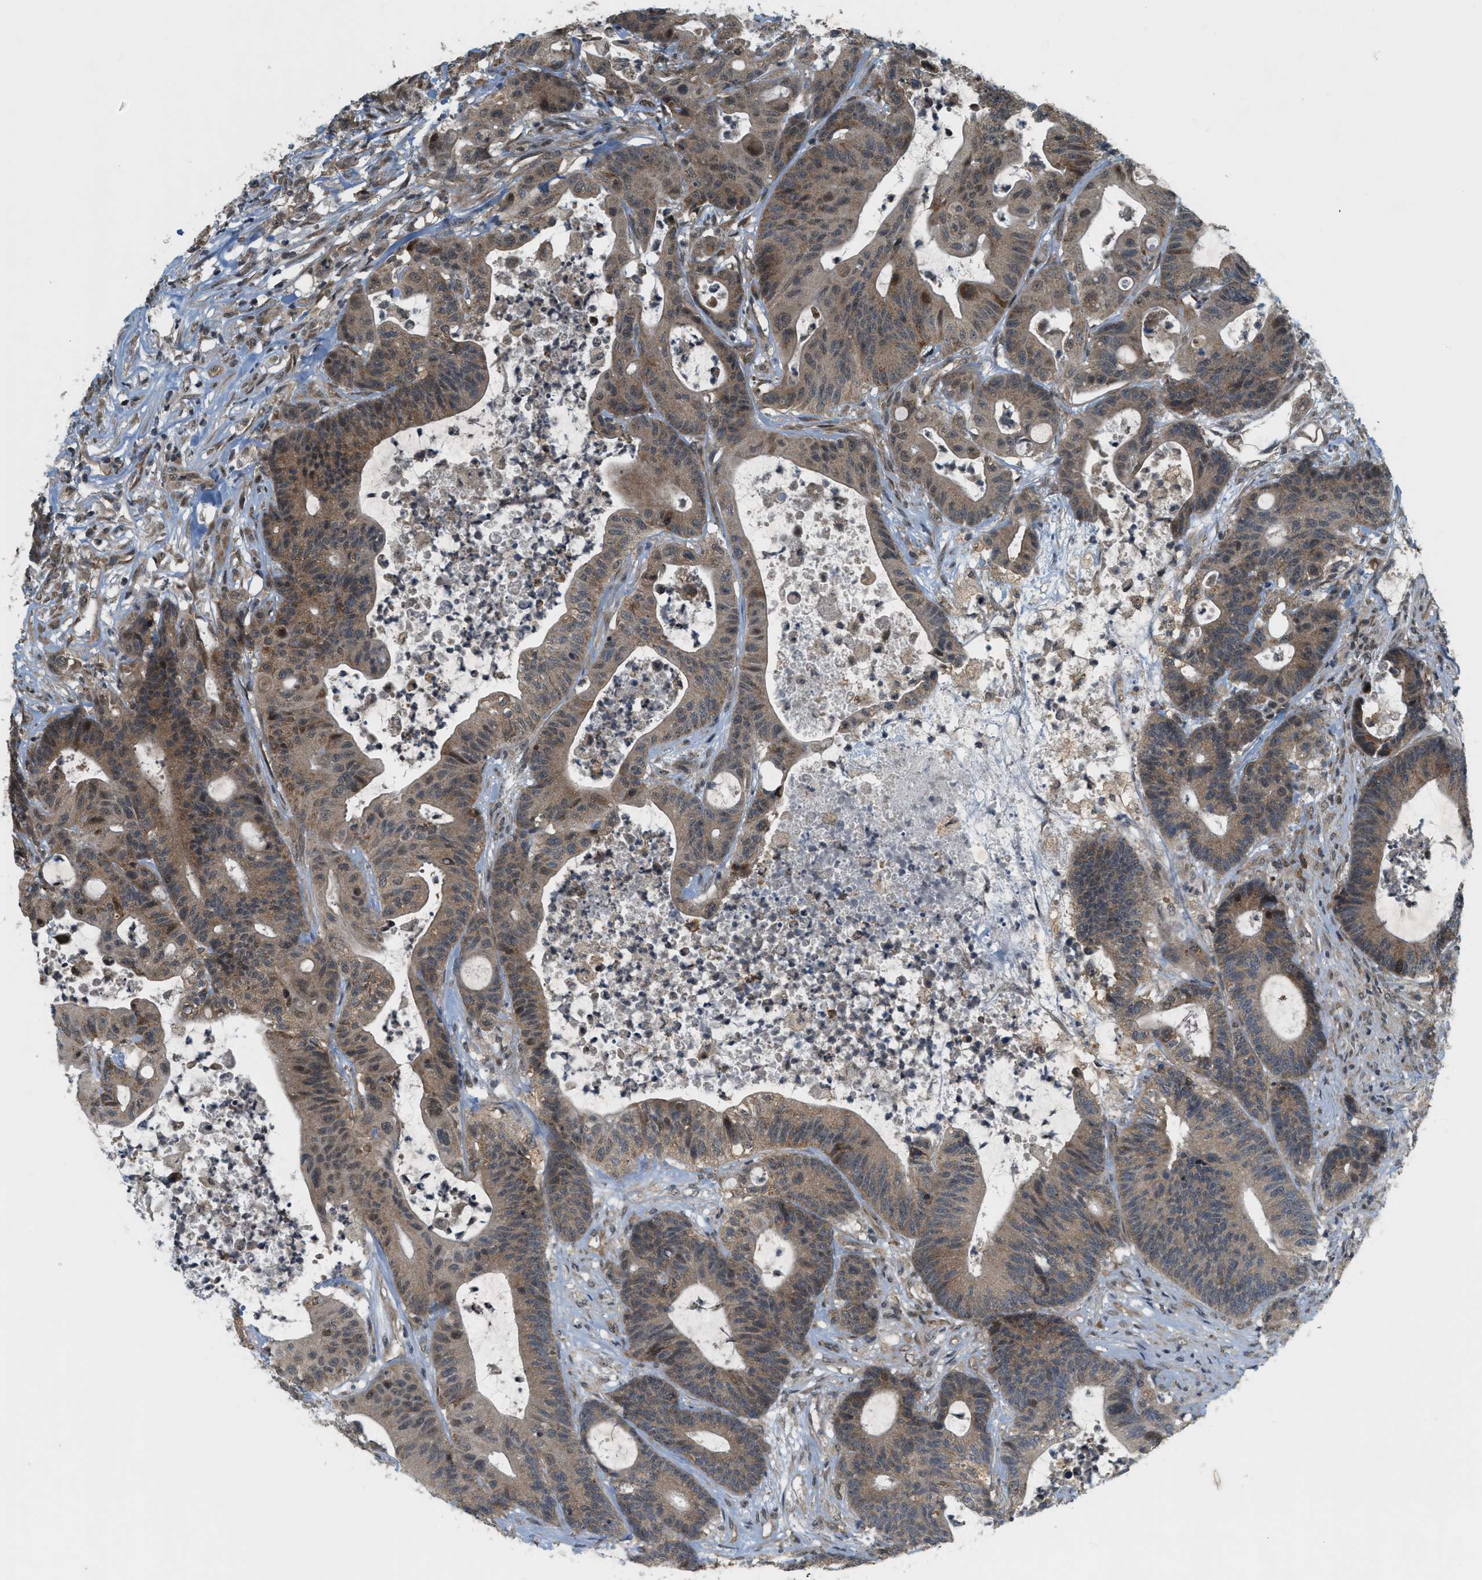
{"staining": {"intensity": "weak", "quantity": ">75%", "location": "cytoplasmic/membranous,nuclear"}, "tissue": "colorectal cancer", "cell_type": "Tumor cells", "image_type": "cancer", "snomed": [{"axis": "morphology", "description": "Adenocarcinoma, NOS"}, {"axis": "topography", "description": "Colon"}], "caption": "A low amount of weak cytoplasmic/membranous and nuclear expression is appreciated in approximately >75% of tumor cells in colorectal cancer tissue.", "gene": "PRKD1", "patient": {"sex": "female", "age": 84}}